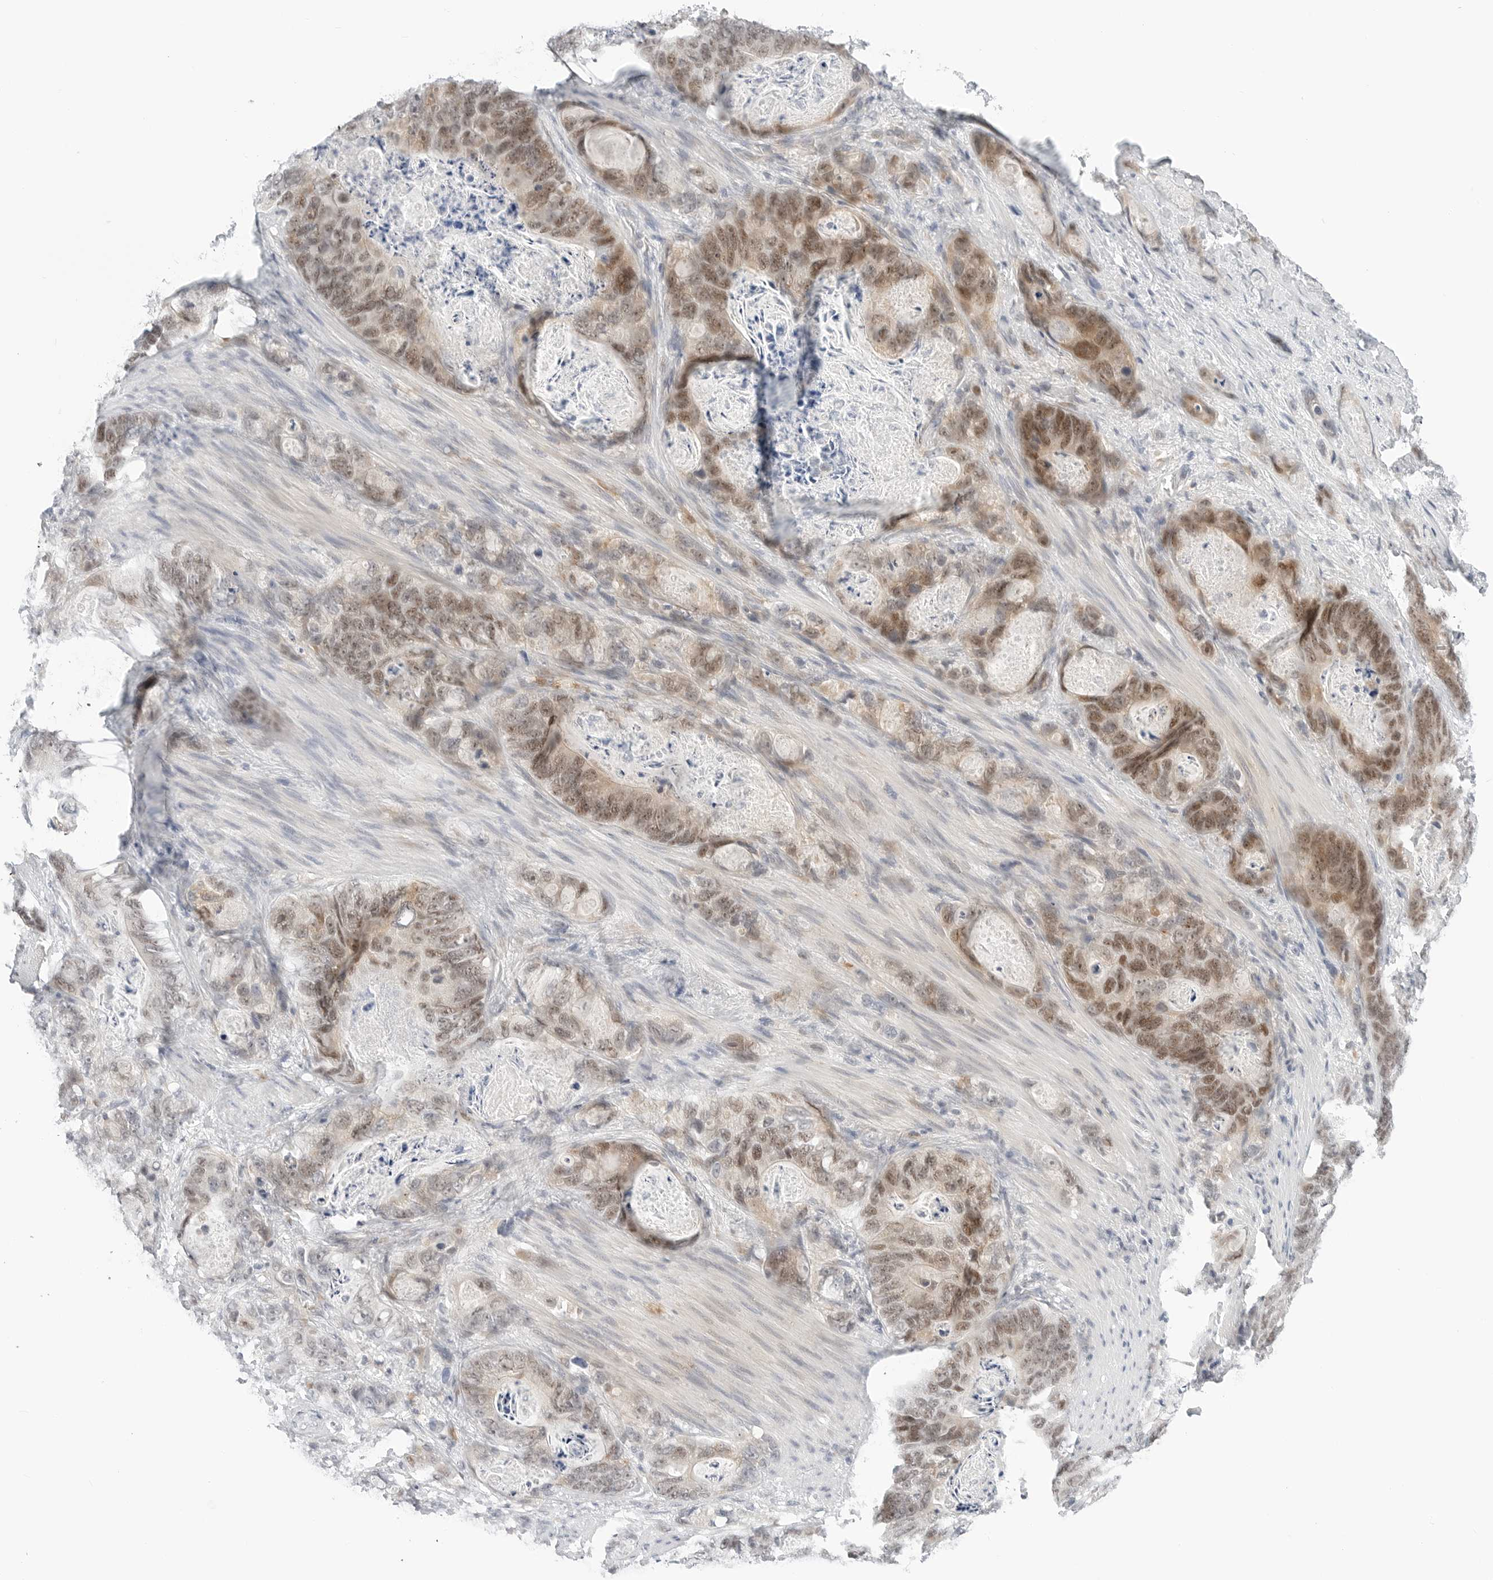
{"staining": {"intensity": "moderate", "quantity": ">75%", "location": "cytoplasmic/membranous,nuclear"}, "tissue": "stomach cancer", "cell_type": "Tumor cells", "image_type": "cancer", "snomed": [{"axis": "morphology", "description": "Normal tissue, NOS"}, {"axis": "morphology", "description": "Adenocarcinoma, NOS"}, {"axis": "topography", "description": "Stomach"}], "caption": "Immunohistochemistry (IHC) histopathology image of neoplastic tissue: human stomach cancer (adenocarcinoma) stained using immunohistochemistry reveals medium levels of moderate protein expression localized specifically in the cytoplasmic/membranous and nuclear of tumor cells, appearing as a cytoplasmic/membranous and nuclear brown color.", "gene": "TSEN2", "patient": {"sex": "female", "age": 89}}